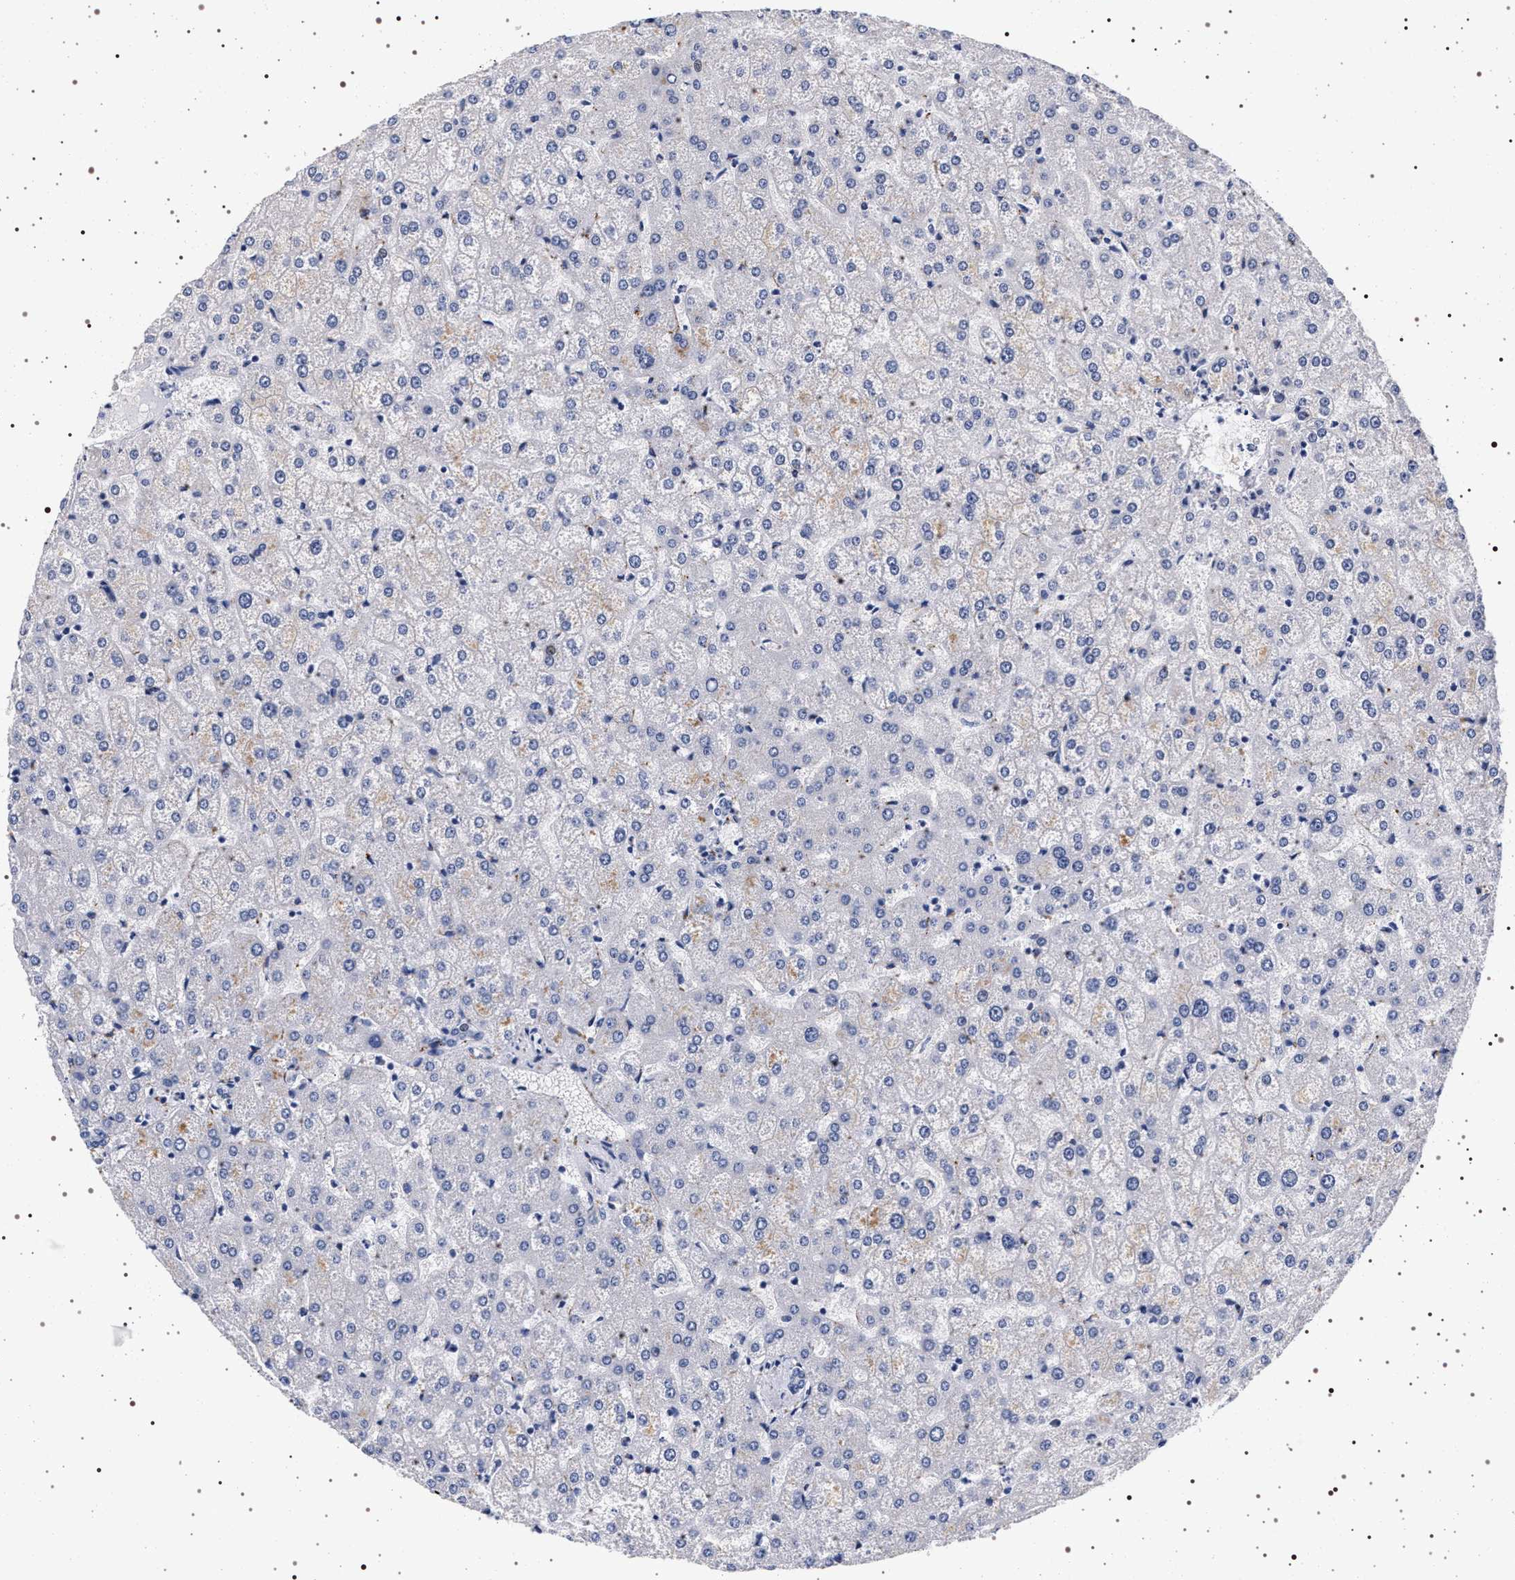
{"staining": {"intensity": "negative", "quantity": "none", "location": "none"}, "tissue": "liver", "cell_type": "Cholangiocytes", "image_type": "normal", "snomed": [{"axis": "morphology", "description": "Normal tissue, NOS"}, {"axis": "topography", "description": "Liver"}], "caption": "Immunohistochemistry (IHC) photomicrograph of normal liver: liver stained with DAB (3,3'-diaminobenzidine) reveals no significant protein expression in cholangiocytes.", "gene": "SYN1", "patient": {"sex": "female", "age": 32}}